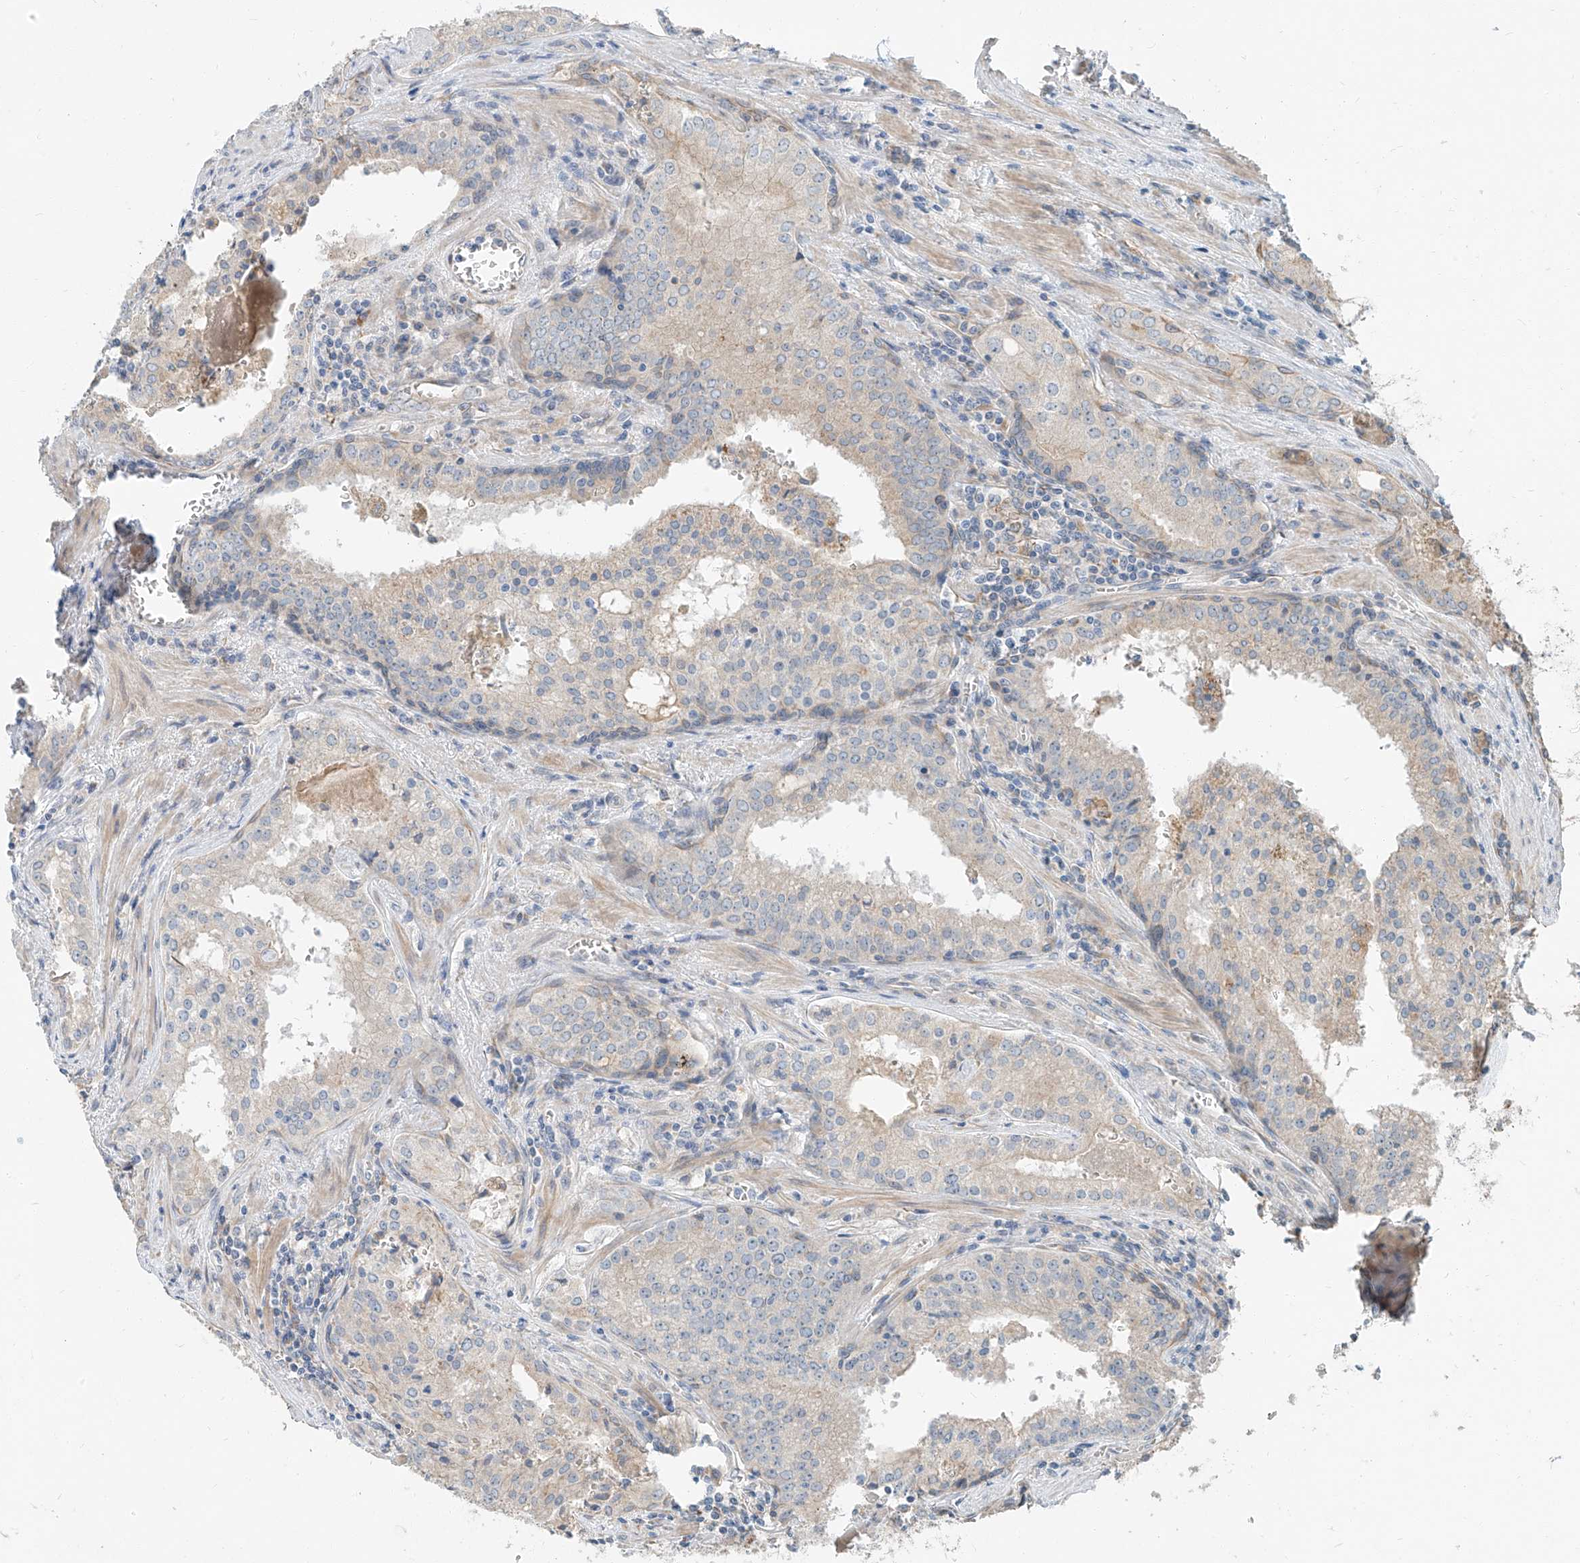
{"staining": {"intensity": "negative", "quantity": "none", "location": "none"}, "tissue": "prostate cancer", "cell_type": "Tumor cells", "image_type": "cancer", "snomed": [{"axis": "morphology", "description": "Adenocarcinoma, High grade"}, {"axis": "topography", "description": "Prostate"}], "caption": "Immunohistochemistry (IHC) of human prostate high-grade adenocarcinoma shows no staining in tumor cells.", "gene": "STX19", "patient": {"sex": "male", "age": 68}}